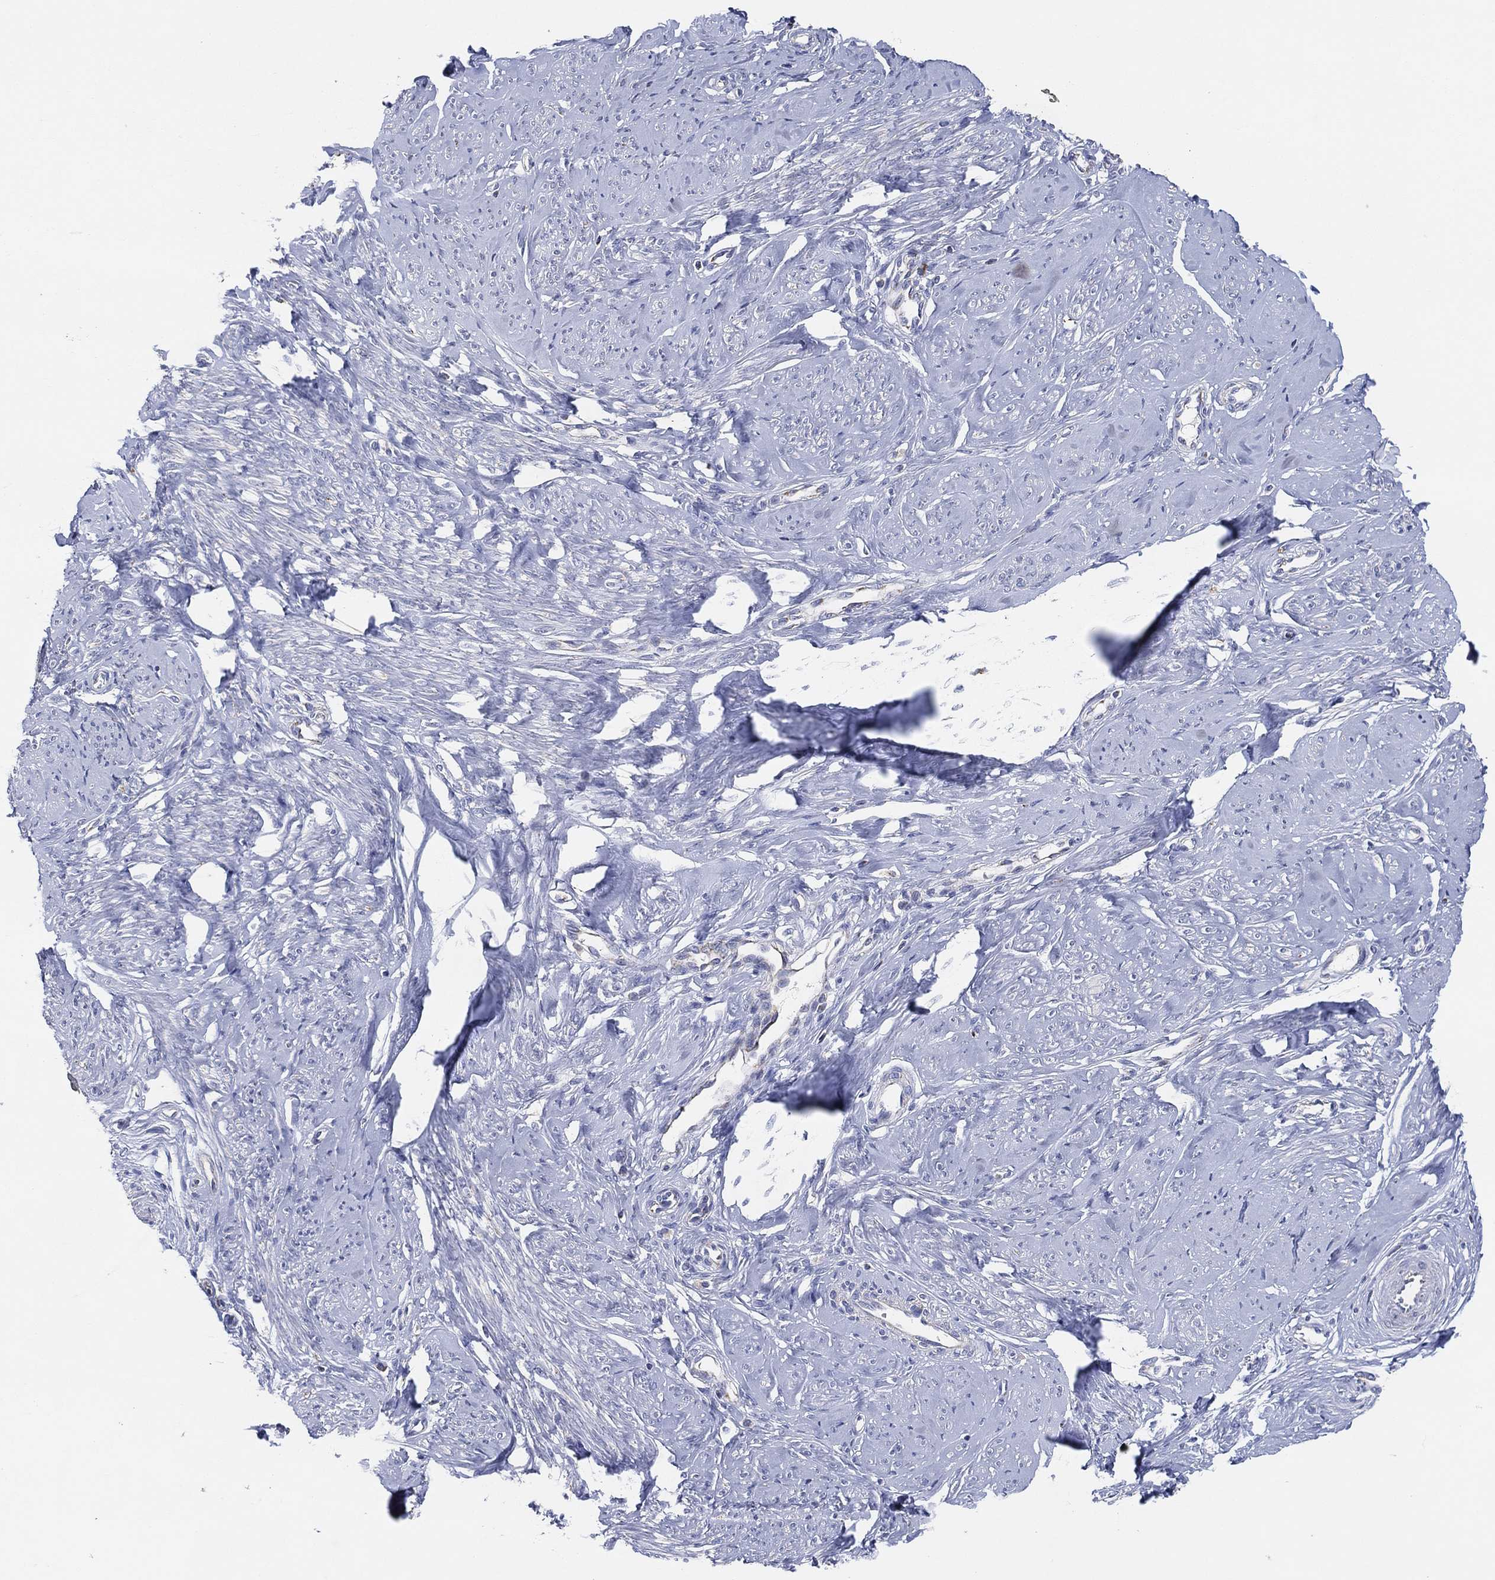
{"staining": {"intensity": "negative", "quantity": "none", "location": "none"}, "tissue": "smooth muscle", "cell_type": "Smooth muscle cells", "image_type": "normal", "snomed": [{"axis": "morphology", "description": "Normal tissue, NOS"}, {"axis": "topography", "description": "Smooth muscle"}], "caption": "The image demonstrates no staining of smooth muscle cells in benign smooth muscle.", "gene": "GCAT", "patient": {"sex": "female", "age": 48}}